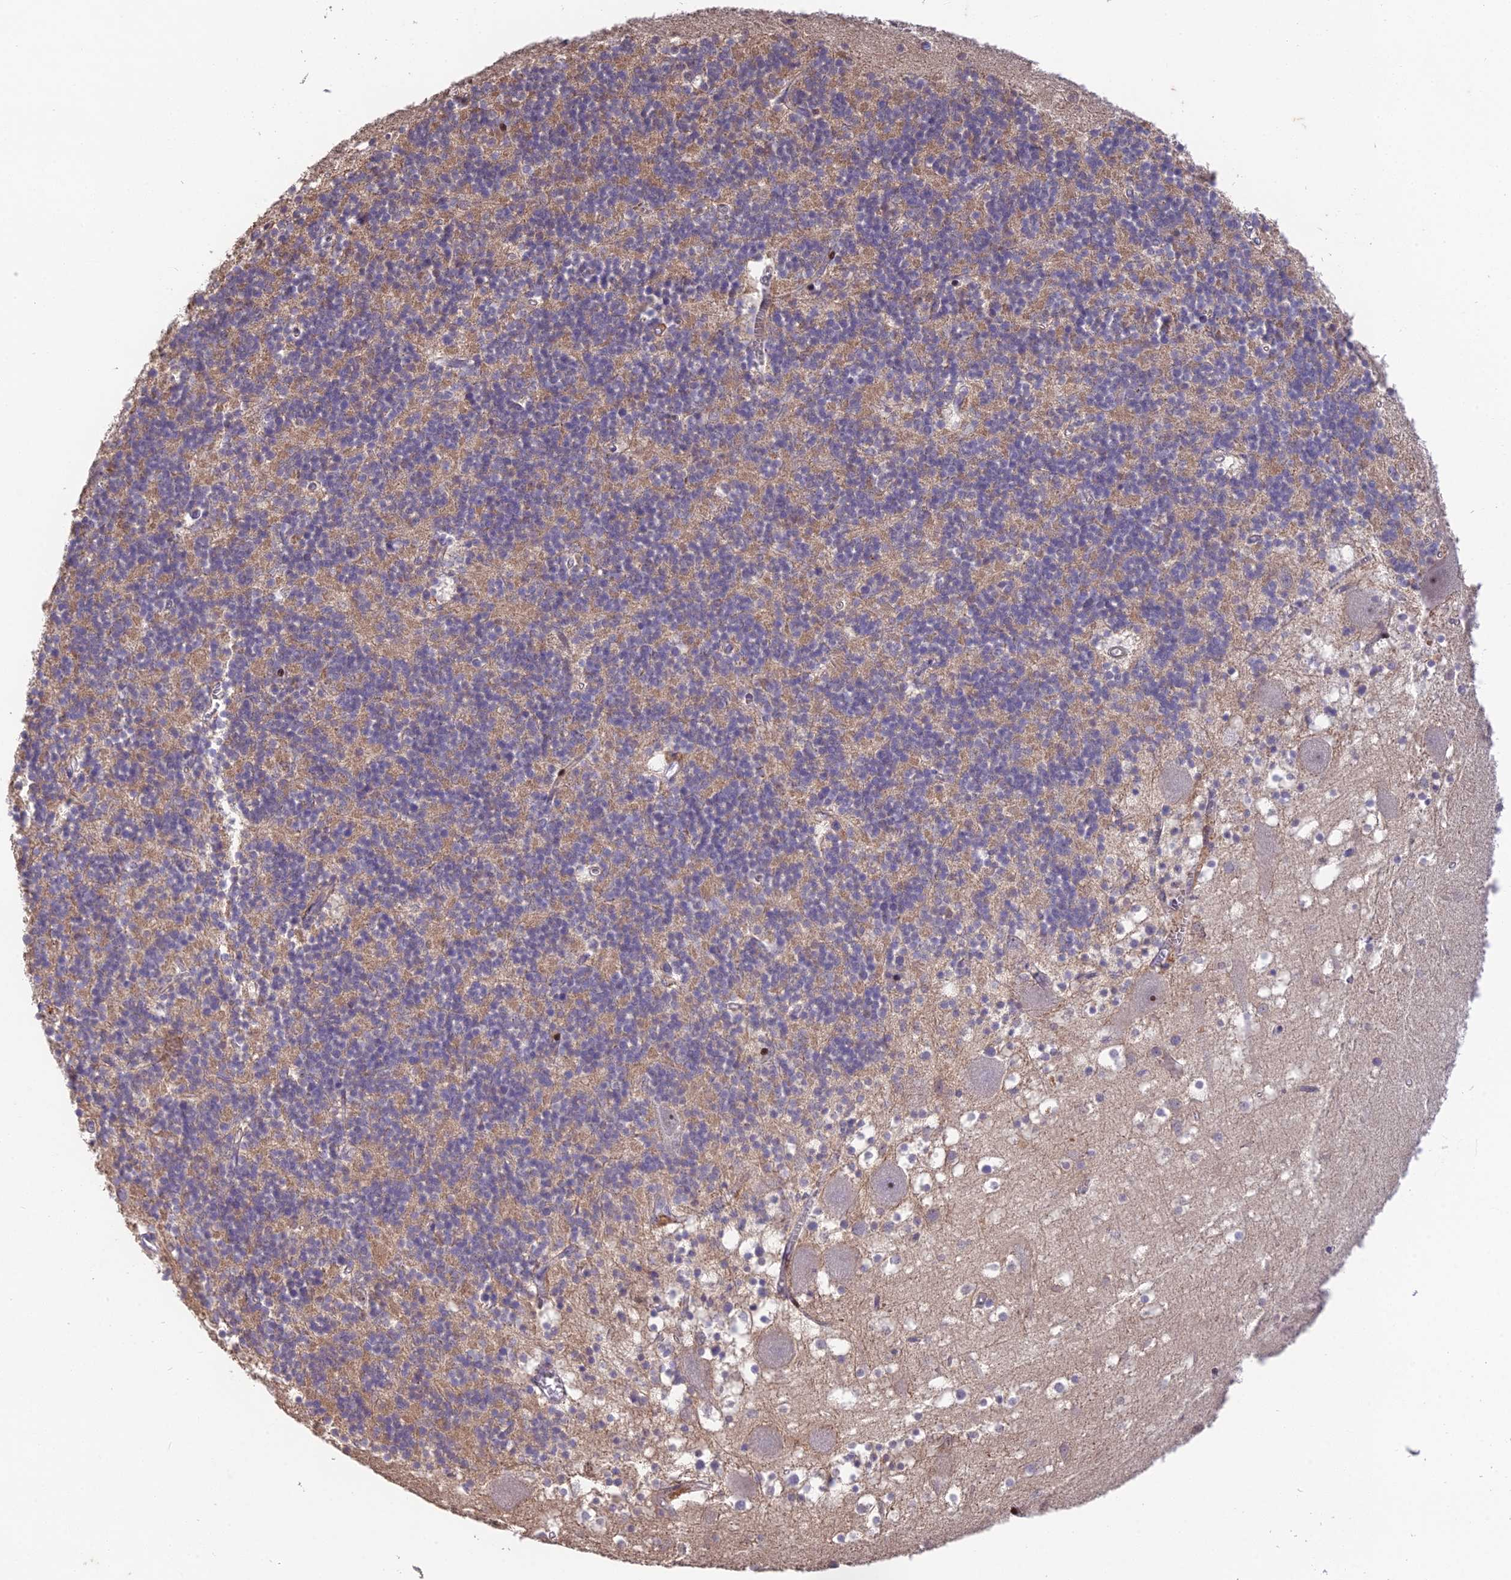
{"staining": {"intensity": "negative", "quantity": "none", "location": "none"}, "tissue": "cerebellum", "cell_type": "Cells in granular layer", "image_type": "normal", "snomed": [{"axis": "morphology", "description": "Normal tissue, NOS"}, {"axis": "topography", "description": "Cerebellum"}], "caption": "Photomicrograph shows no protein staining in cells in granular layer of benign cerebellum. Nuclei are stained in blue.", "gene": "PUS10", "patient": {"sex": "male", "age": 54}}